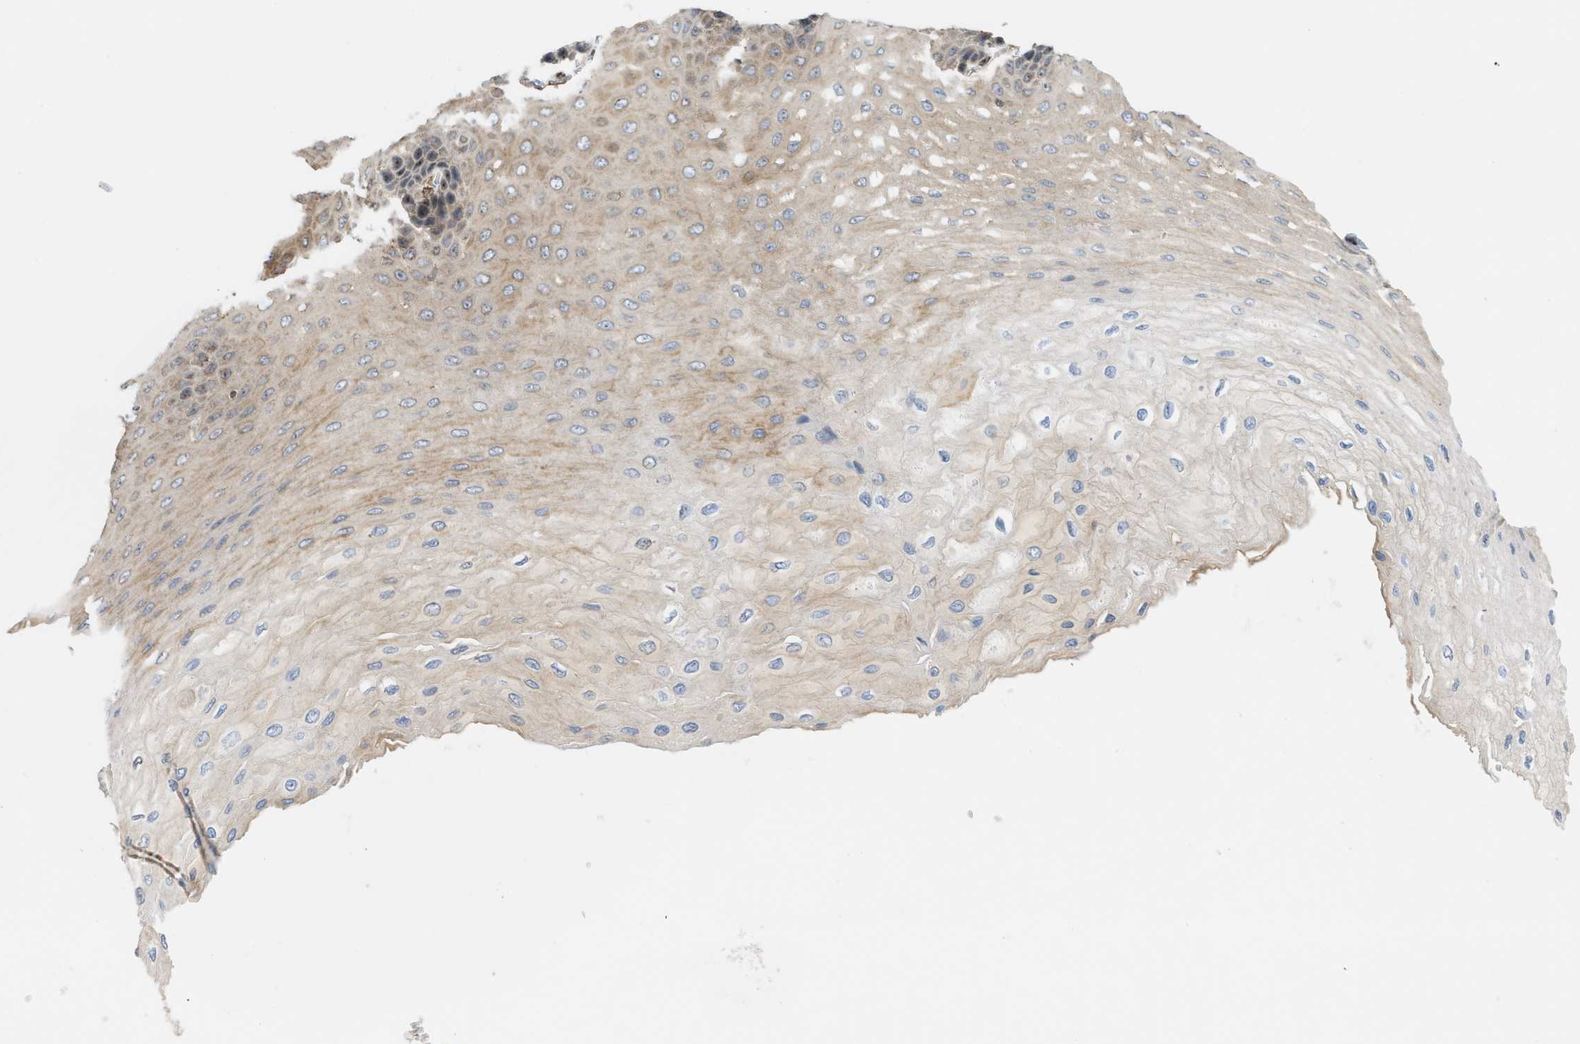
{"staining": {"intensity": "strong", "quantity": "<25%", "location": "cytoplasmic/membranous,nuclear"}, "tissue": "esophagus", "cell_type": "Squamous epithelial cells", "image_type": "normal", "snomed": [{"axis": "morphology", "description": "Normal tissue, NOS"}, {"axis": "topography", "description": "Esophagus"}], "caption": "Immunohistochemical staining of unremarkable human esophagus reveals <25% levels of strong cytoplasmic/membranous,nuclear protein expression in approximately <25% of squamous epithelial cells.", "gene": "ZNF22", "patient": {"sex": "female", "age": 72}}